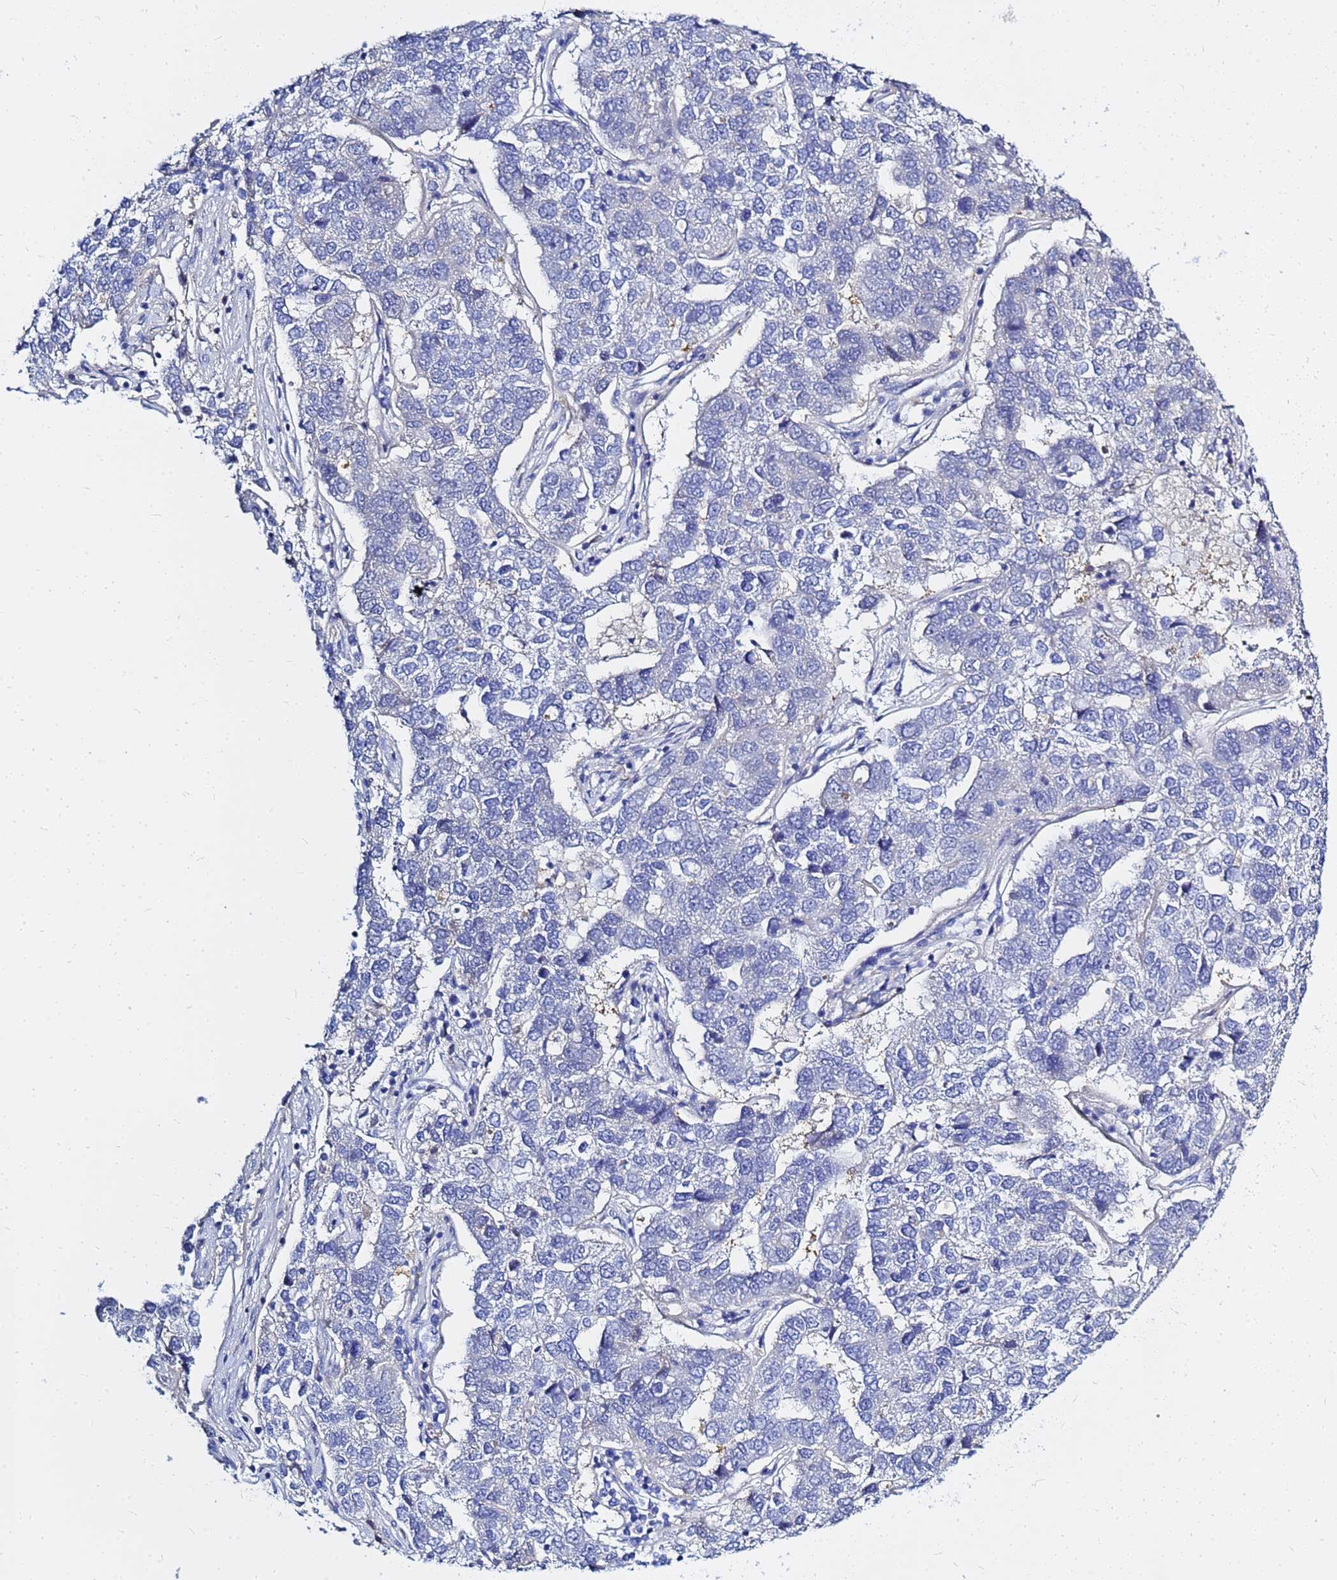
{"staining": {"intensity": "negative", "quantity": "none", "location": "none"}, "tissue": "pancreatic cancer", "cell_type": "Tumor cells", "image_type": "cancer", "snomed": [{"axis": "morphology", "description": "Adenocarcinoma, NOS"}, {"axis": "topography", "description": "Pancreas"}], "caption": "Tumor cells show no significant protein positivity in adenocarcinoma (pancreatic). The staining is performed using DAB (3,3'-diaminobenzidine) brown chromogen with nuclei counter-stained in using hematoxylin.", "gene": "ZNF552", "patient": {"sex": "female", "age": 61}}